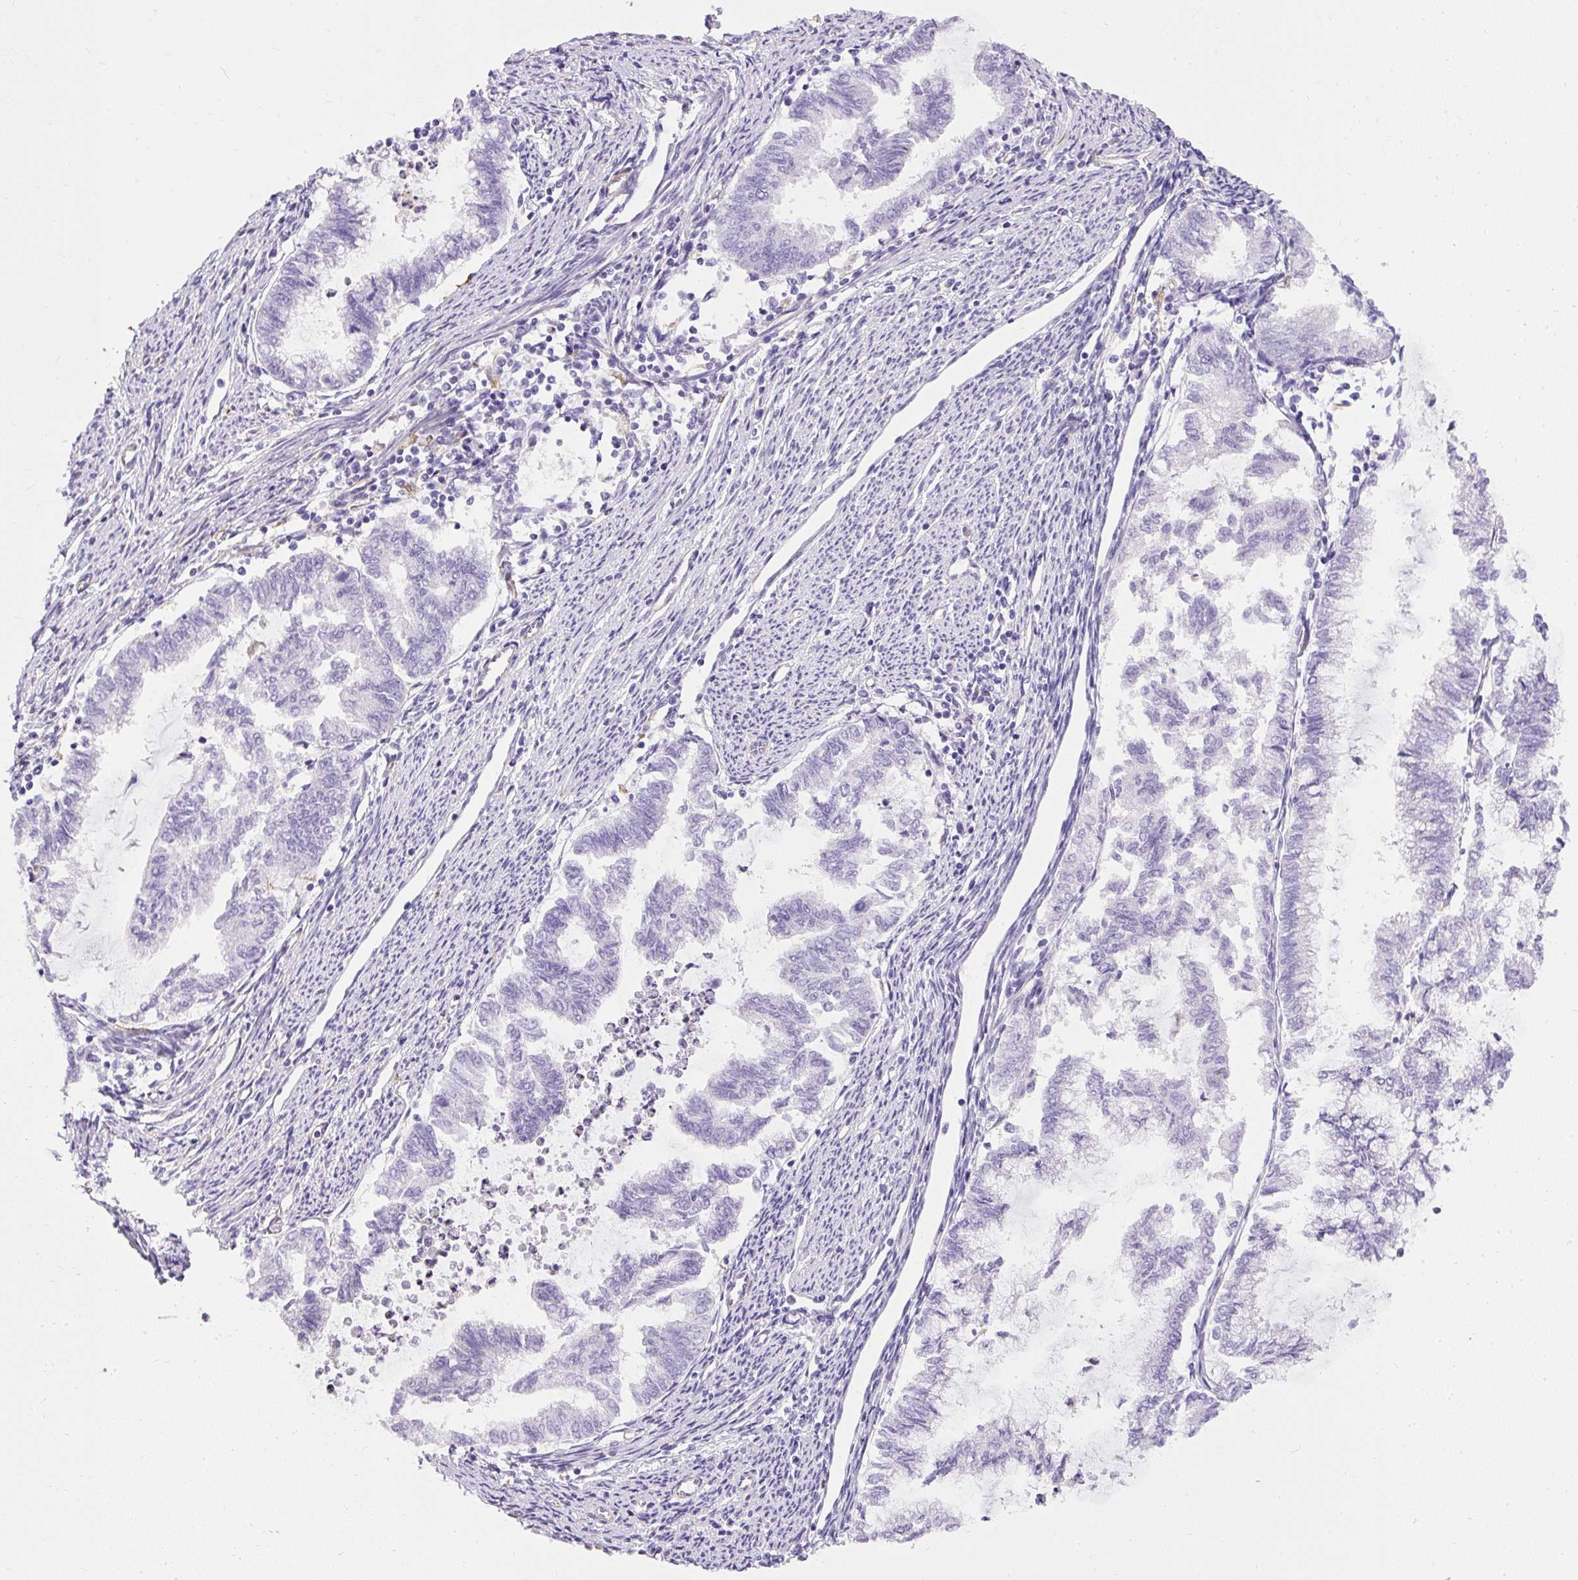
{"staining": {"intensity": "negative", "quantity": "none", "location": "none"}, "tissue": "endometrial cancer", "cell_type": "Tumor cells", "image_type": "cancer", "snomed": [{"axis": "morphology", "description": "Adenocarcinoma, NOS"}, {"axis": "topography", "description": "Endometrium"}], "caption": "The micrograph exhibits no significant staining in tumor cells of endometrial cancer (adenocarcinoma).", "gene": "PLS1", "patient": {"sex": "female", "age": 79}}